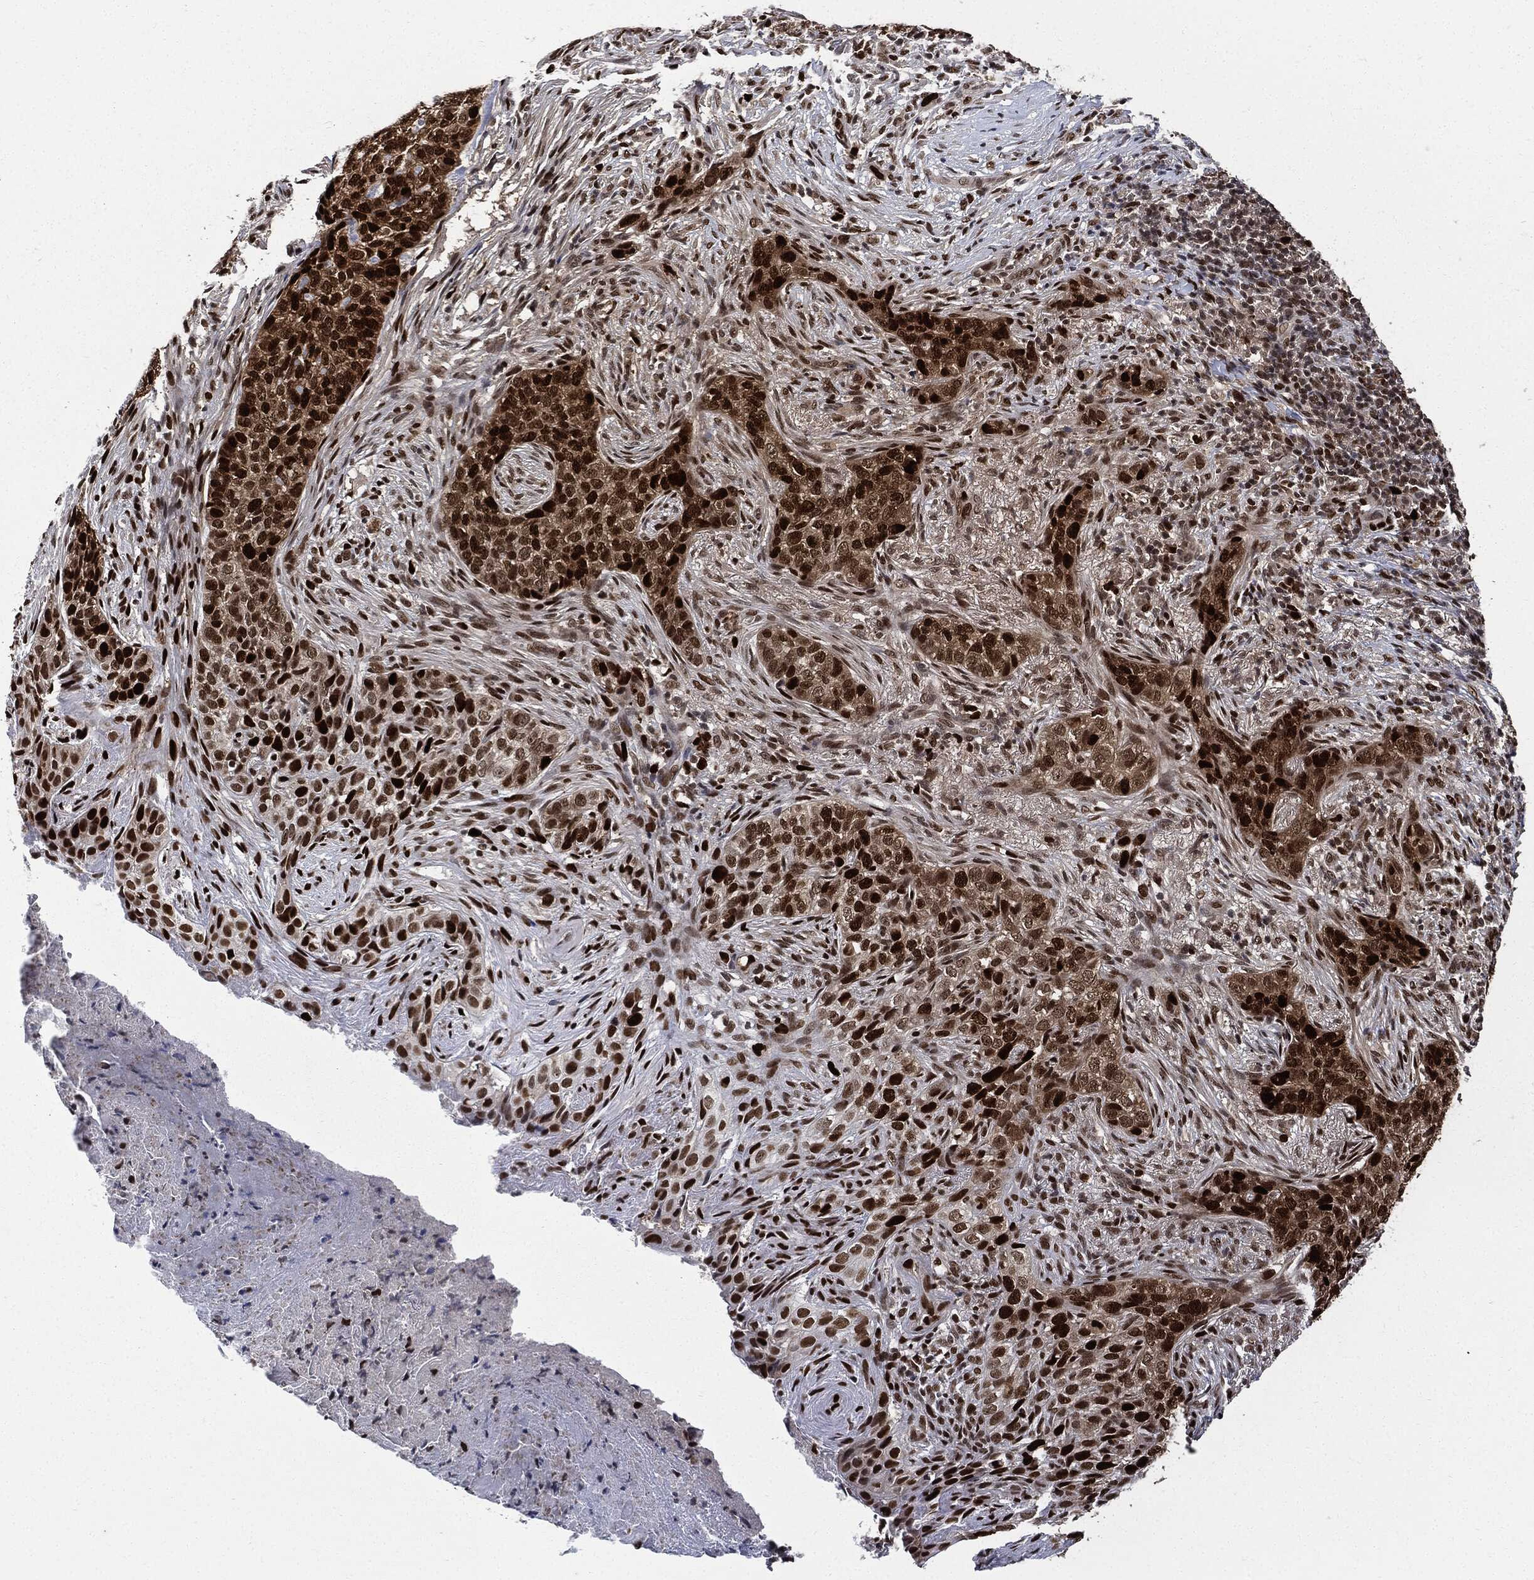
{"staining": {"intensity": "strong", "quantity": ">75%", "location": "nuclear"}, "tissue": "skin cancer", "cell_type": "Tumor cells", "image_type": "cancer", "snomed": [{"axis": "morphology", "description": "Squamous cell carcinoma, NOS"}, {"axis": "topography", "description": "Skin"}], "caption": "Tumor cells demonstrate strong nuclear expression in about >75% of cells in skin cancer (squamous cell carcinoma). Using DAB (3,3'-diaminobenzidine) (brown) and hematoxylin (blue) stains, captured at high magnification using brightfield microscopy.", "gene": "PCNA", "patient": {"sex": "male", "age": 88}}